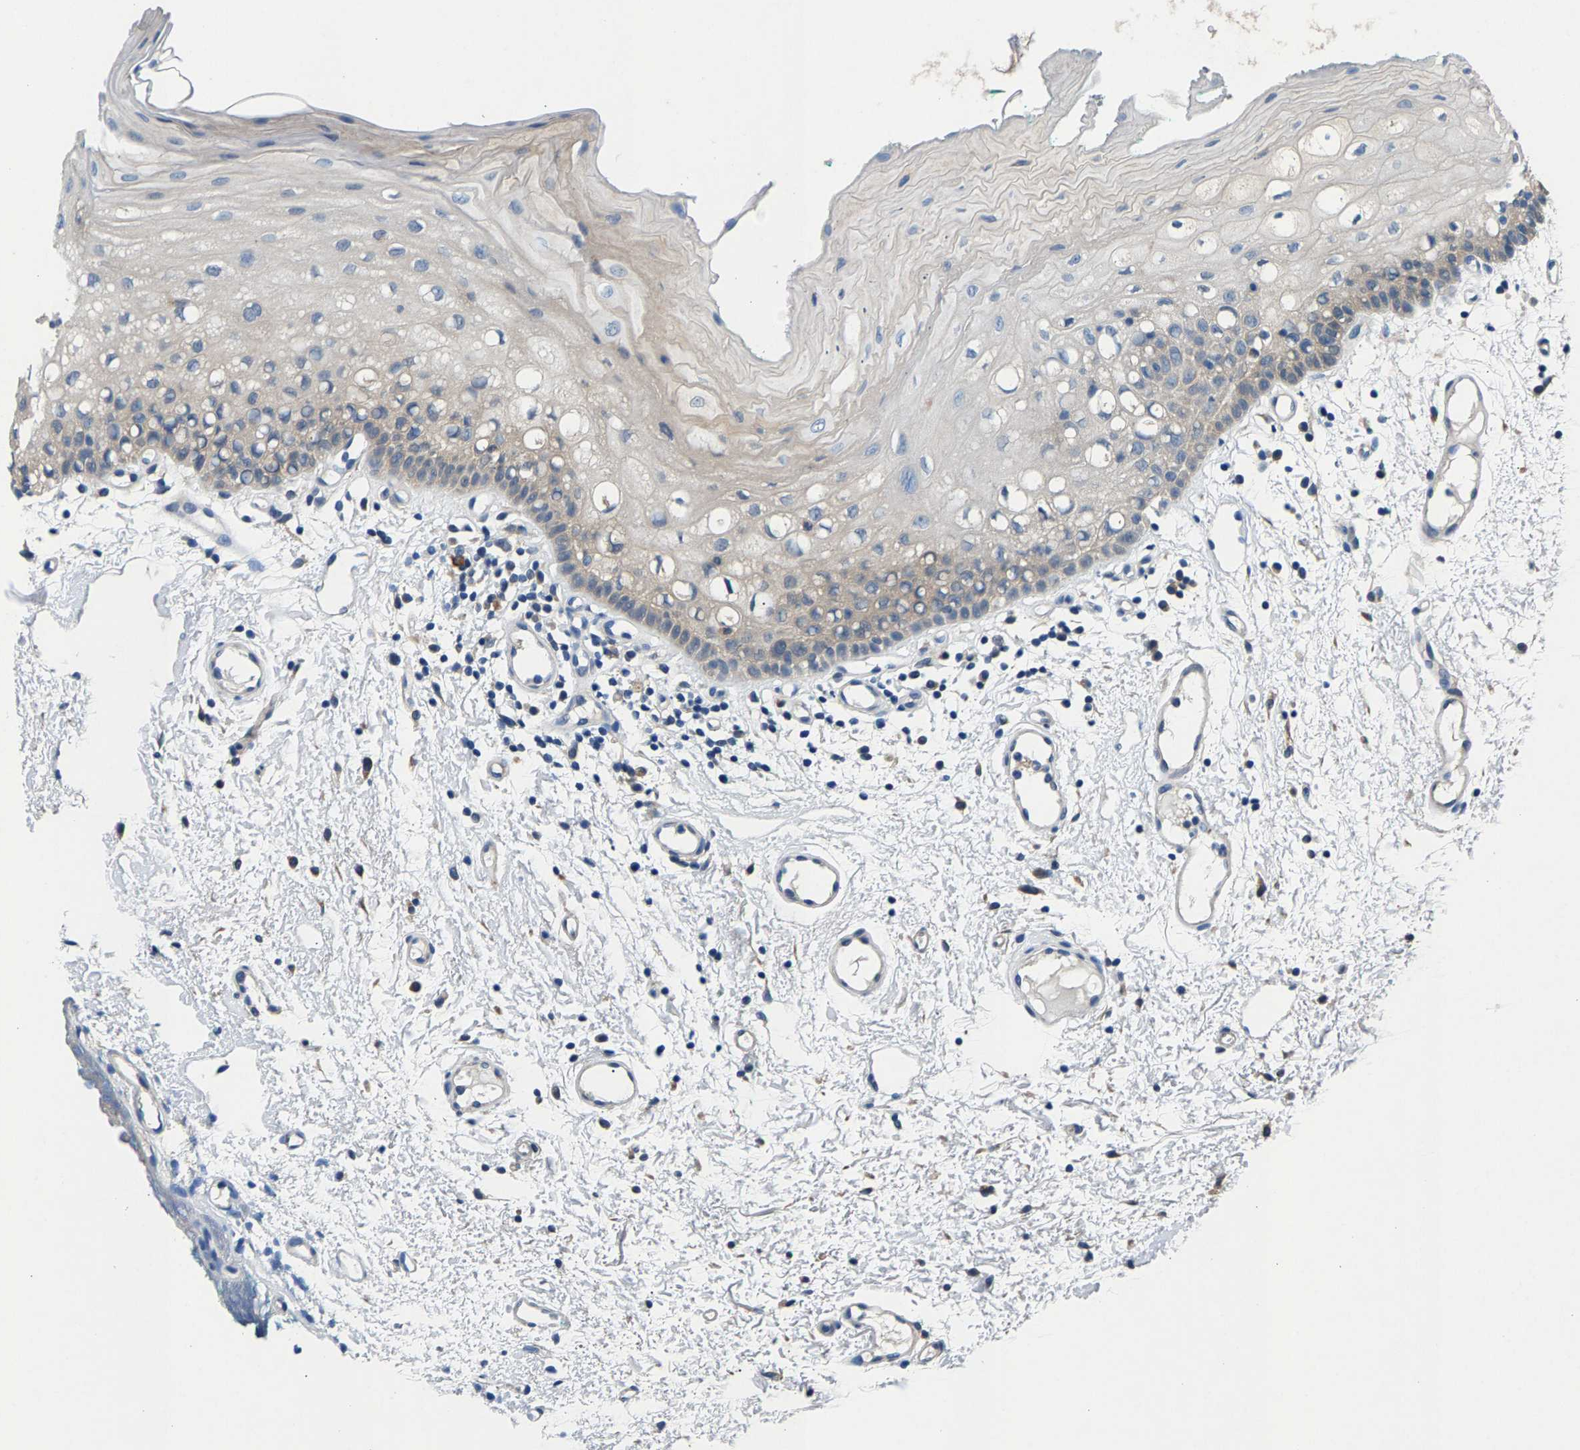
{"staining": {"intensity": "weak", "quantity": "<25%", "location": "cytoplasmic/membranous"}, "tissue": "oral mucosa", "cell_type": "Squamous epithelial cells", "image_type": "normal", "snomed": [{"axis": "morphology", "description": "Normal tissue, NOS"}, {"axis": "morphology", "description": "Squamous cell carcinoma, NOS"}, {"axis": "topography", "description": "Oral tissue"}, {"axis": "topography", "description": "Salivary gland"}, {"axis": "topography", "description": "Head-Neck"}], "caption": "The micrograph reveals no staining of squamous epithelial cells in unremarkable oral mucosa. Brightfield microscopy of immunohistochemistry (IHC) stained with DAB (brown) and hematoxylin (blue), captured at high magnification.", "gene": "NT5C", "patient": {"sex": "female", "age": 62}}